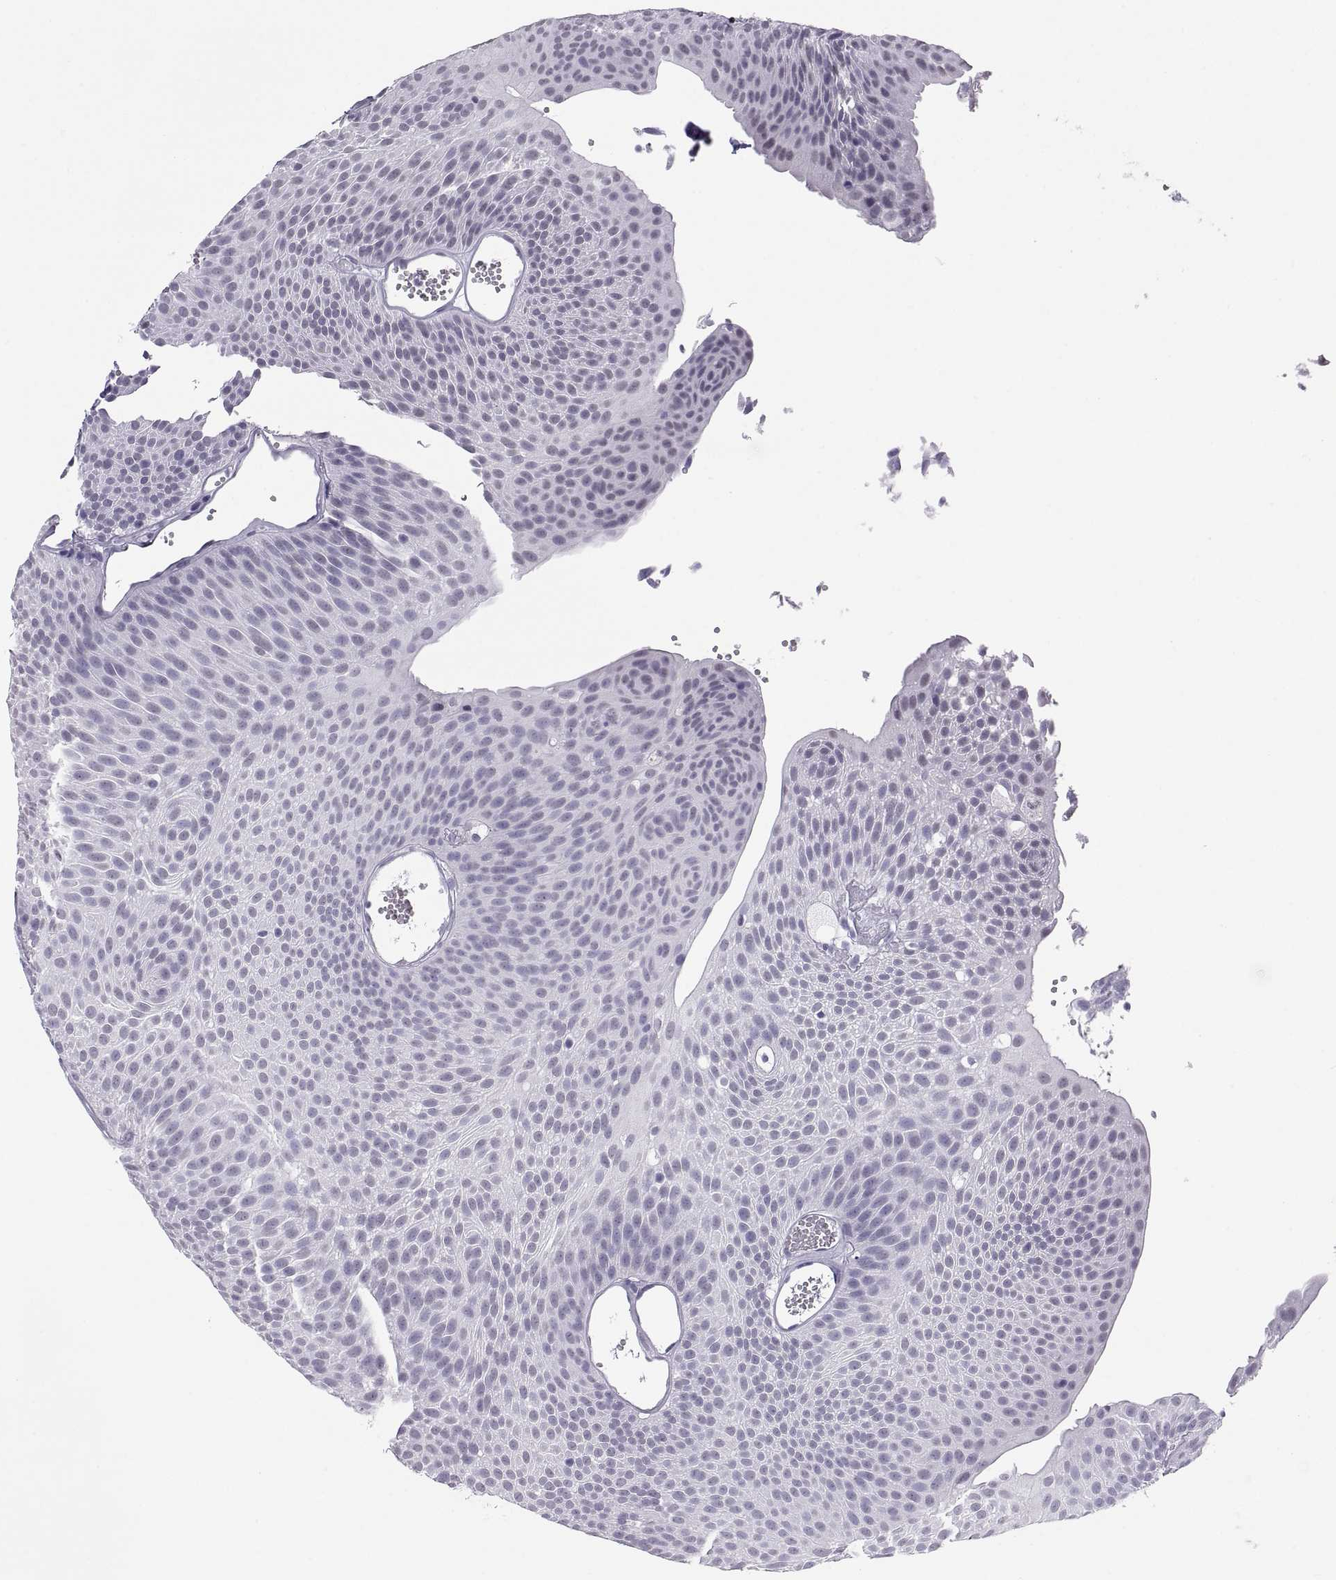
{"staining": {"intensity": "negative", "quantity": "none", "location": "none"}, "tissue": "urothelial cancer", "cell_type": "Tumor cells", "image_type": "cancer", "snomed": [{"axis": "morphology", "description": "Urothelial carcinoma, Low grade"}, {"axis": "topography", "description": "Urinary bladder"}], "caption": "A photomicrograph of low-grade urothelial carcinoma stained for a protein reveals no brown staining in tumor cells. (Brightfield microscopy of DAB immunohistochemistry at high magnification).", "gene": "CARTPT", "patient": {"sex": "male", "age": 52}}